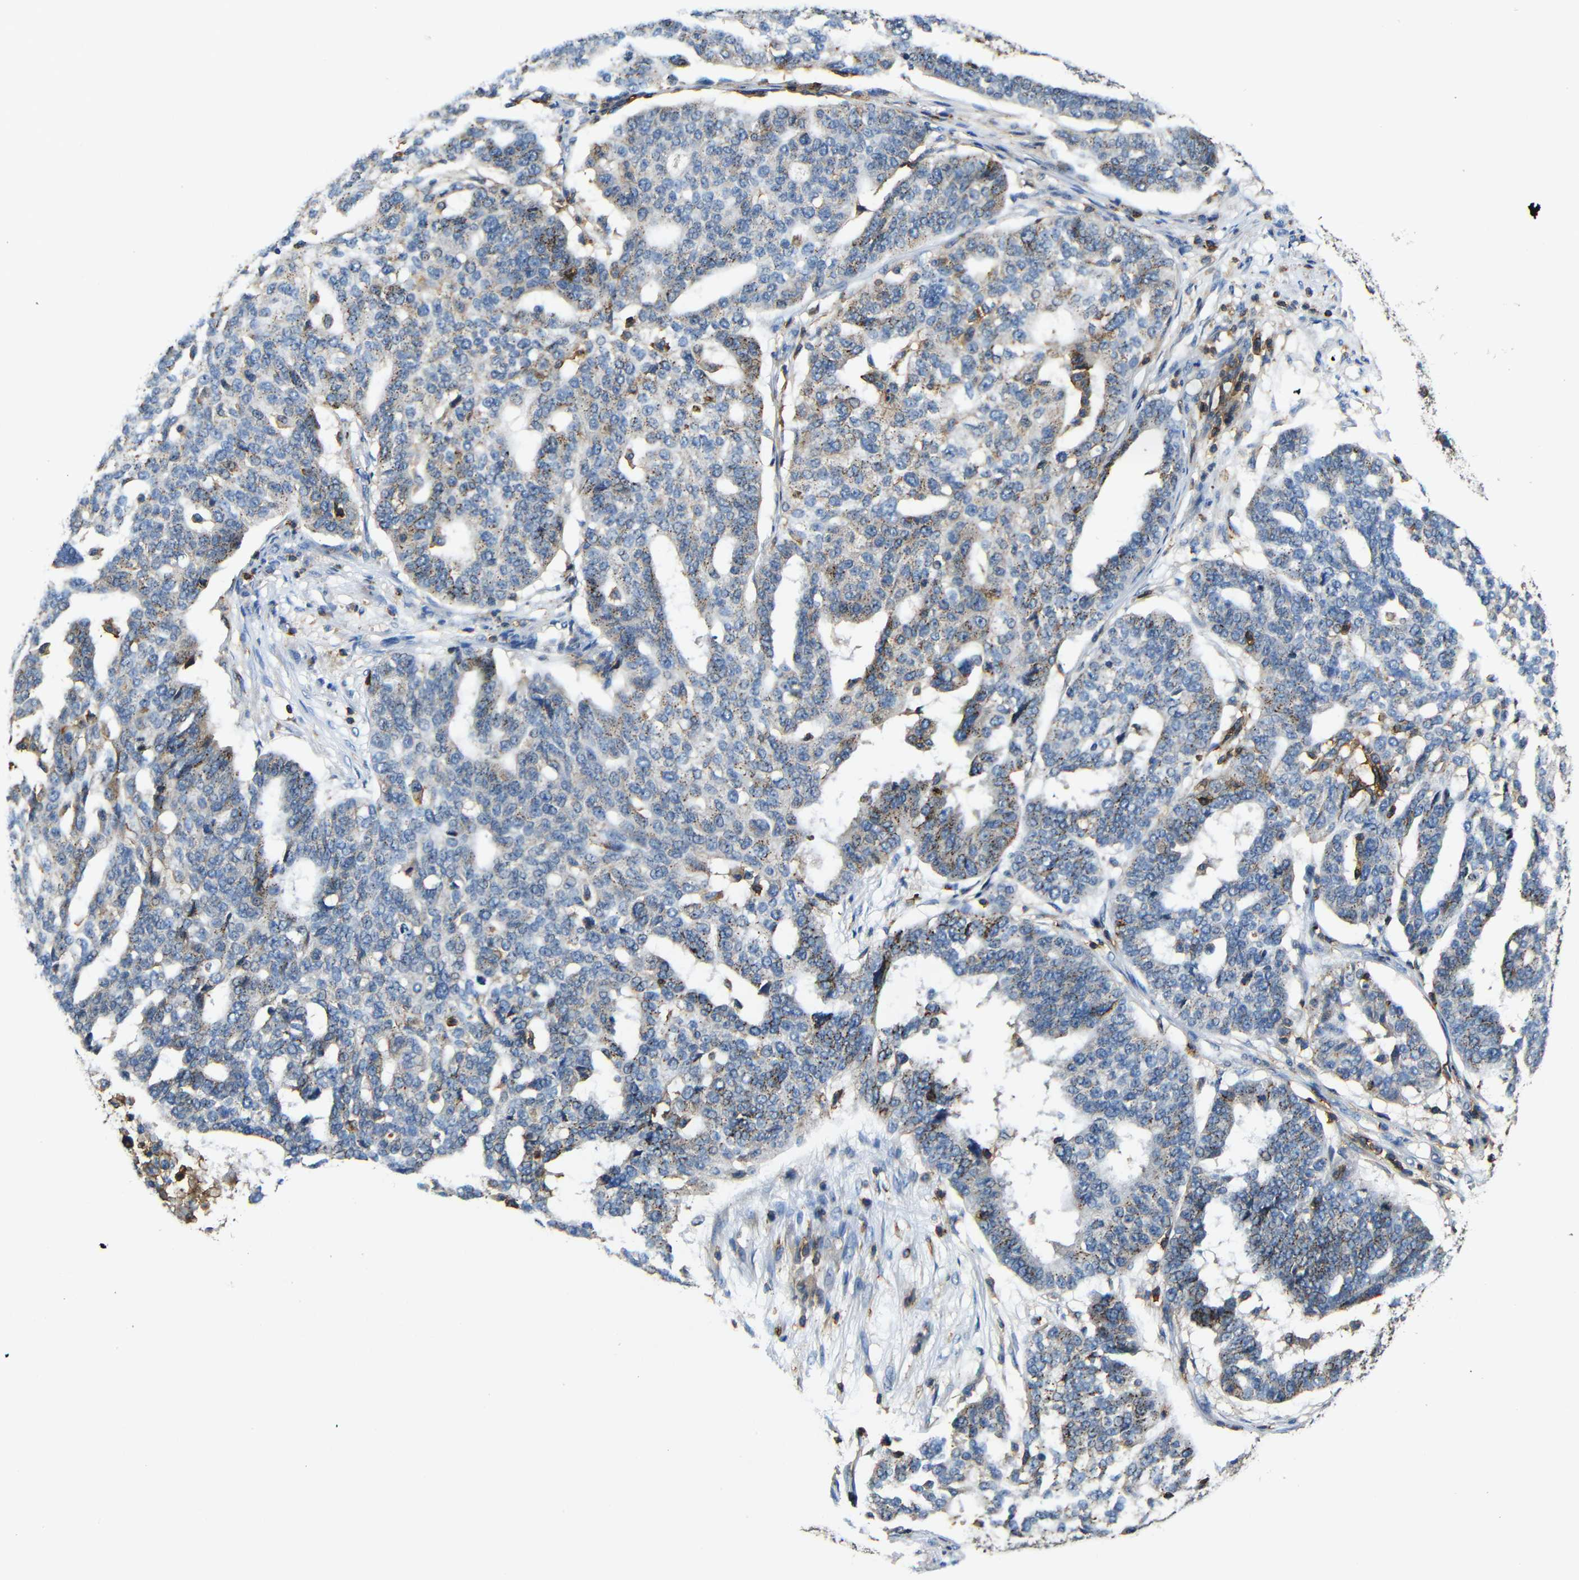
{"staining": {"intensity": "moderate", "quantity": "25%-75%", "location": "cytoplasmic/membranous"}, "tissue": "ovarian cancer", "cell_type": "Tumor cells", "image_type": "cancer", "snomed": [{"axis": "morphology", "description": "Cystadenocarcinoma, serous, NOS"}, {"axis": "topography", "description": "Ovary"}], "caption": "There is medium levels of moderate cytoplasmic/membranous expression in tumor cells of serous cystadenocarcinoma (ovarian), as demonstrated by immunohistochemical staining (brown color).", "gene": "P2RY12", "patient": {"sex": "female", "age": 59}}